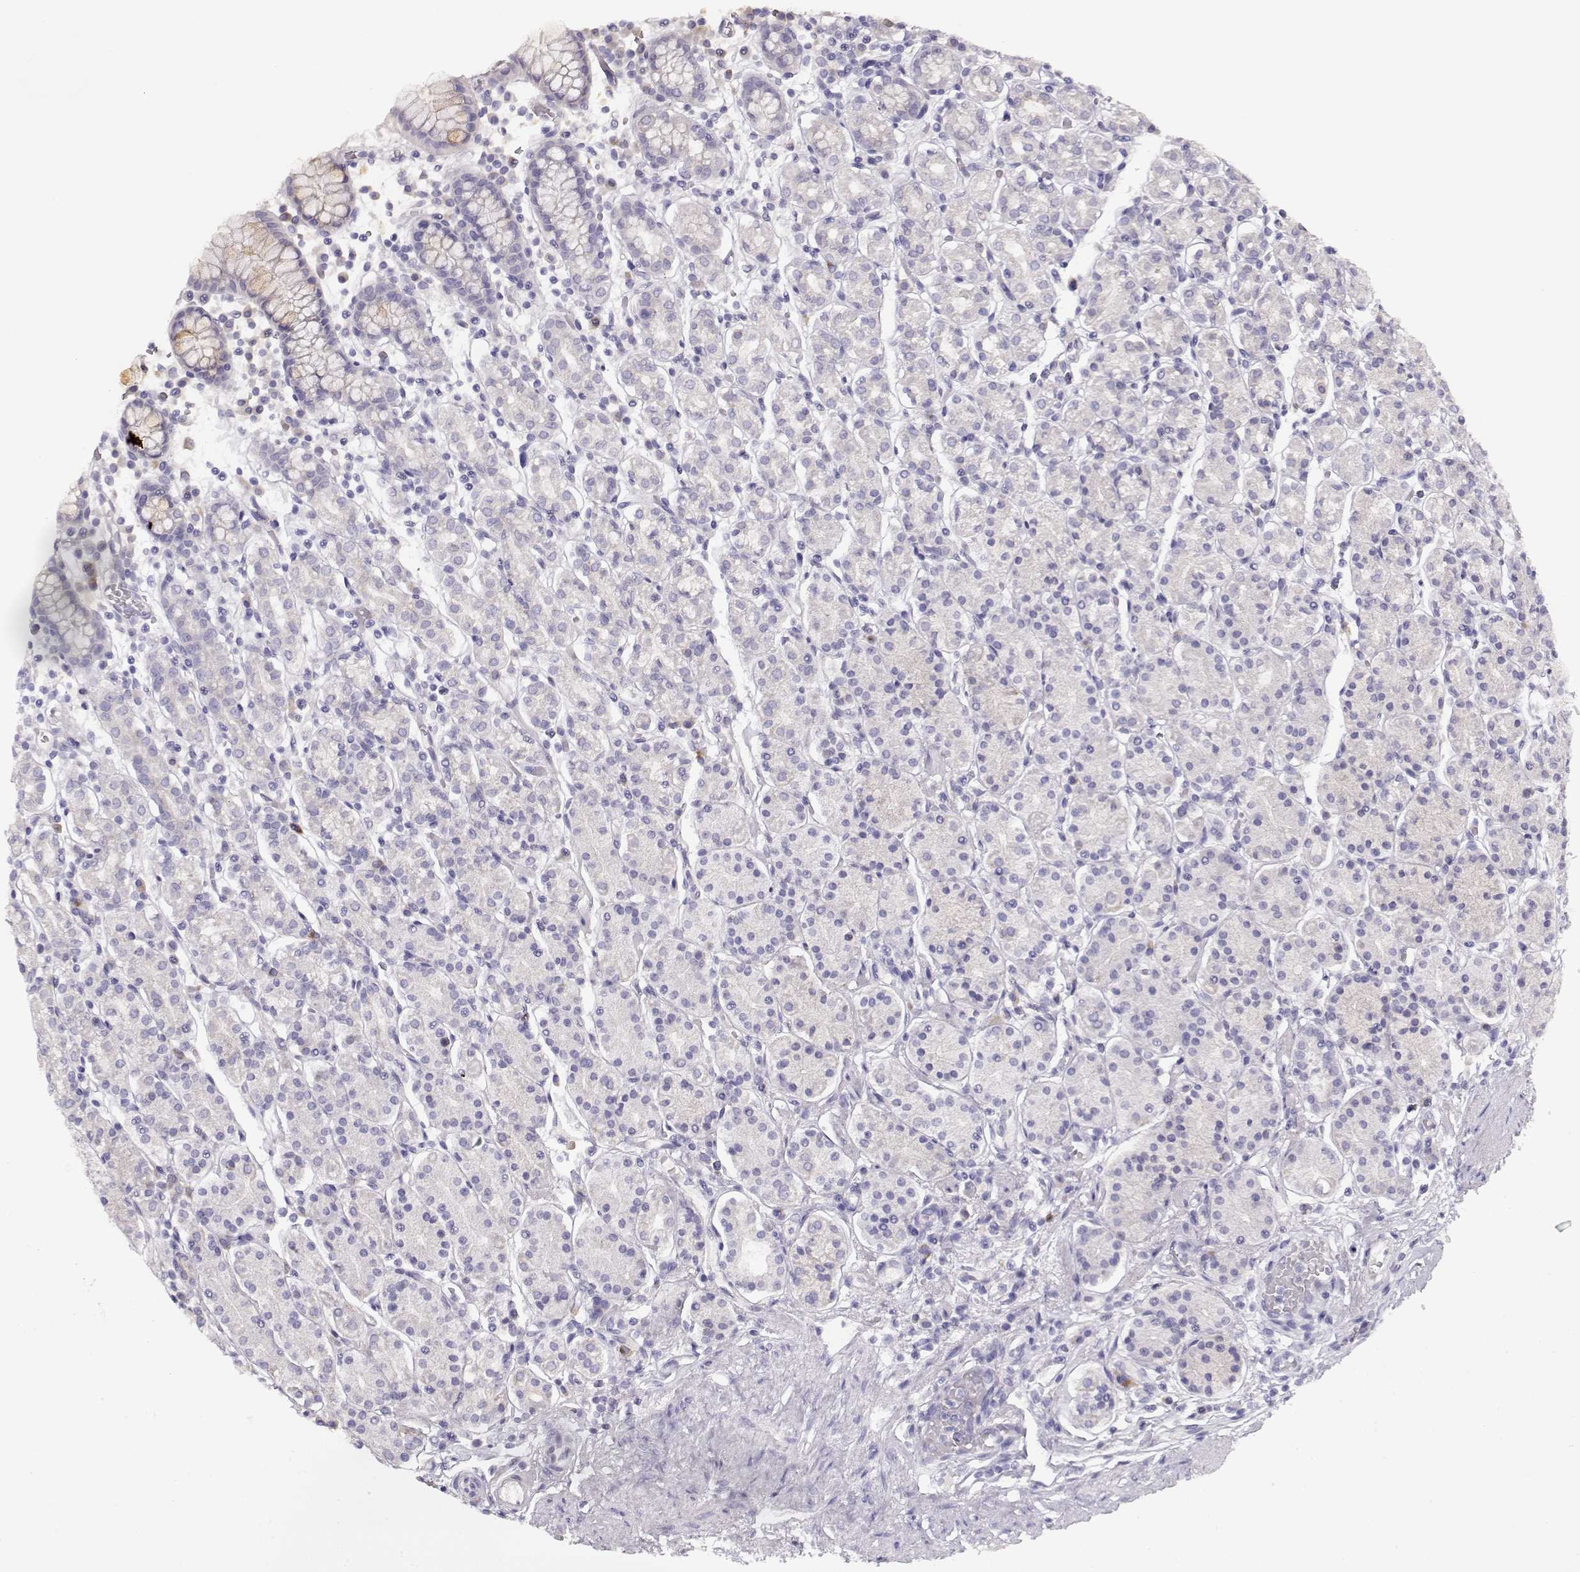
{"staining": {"intensity": "negative", "quantity": "none", "location": "none"}, "tissue": "stomach", "cell_type": "Glandular cells", "image_type": "normal", "snomed": [{"axis": "morphology", "description": "Normal tissue, NOS"}, {"axis": "topography", "description": "Stomach, upper"}, {"axis": "topography", "description": "Stomach"}], "caption": "Immunohistochemistry histopathology image of unremarkable stomach stained for a protein (brown), which reveals no positivity in glandular cells. (DAB IHC visualized using brightfield microscopy, high magnification).", "gene": "GLIPR1L2", "patient": {"sex": "male", "age": 62}}